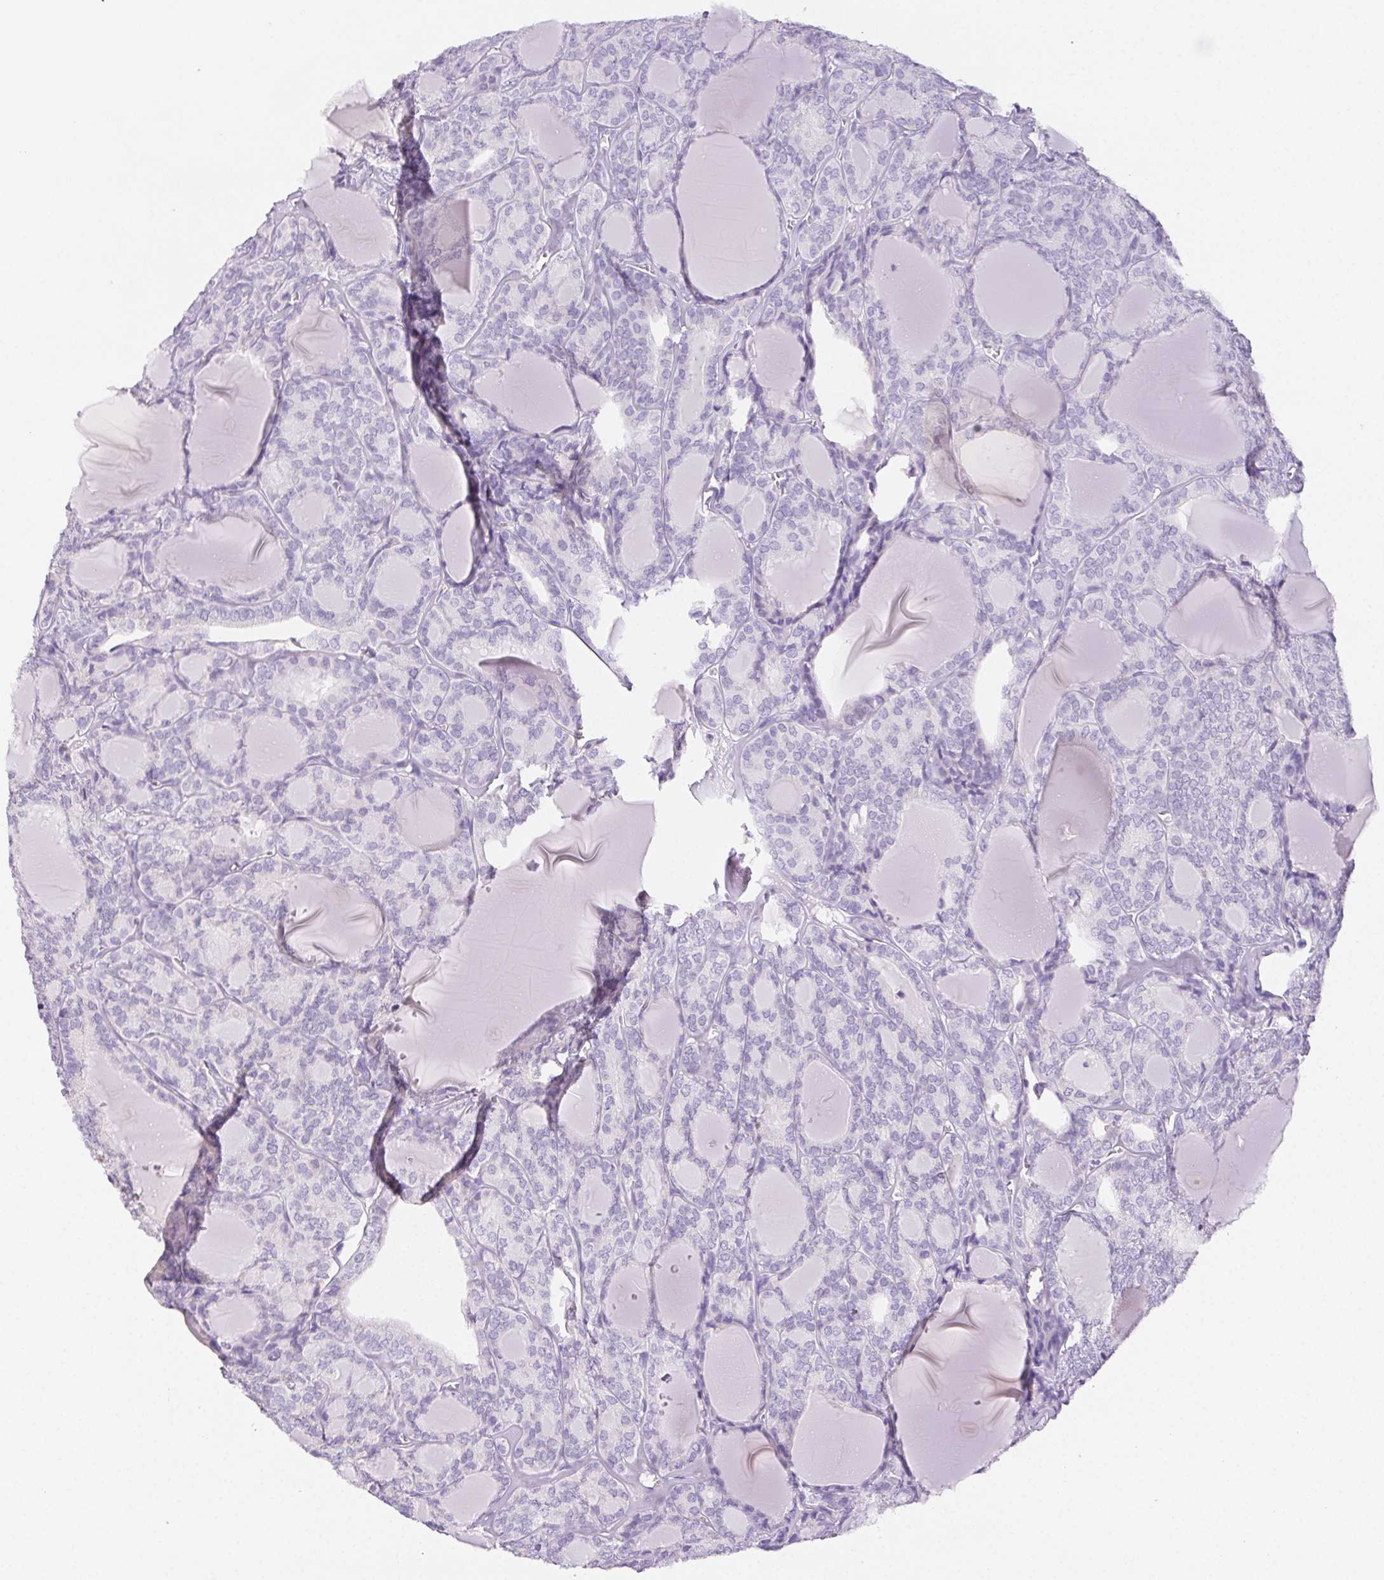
{"staining": {"intensity": "negative", "quantity": "none", "location": "none"}, "tissue": "thyroid cancer", "cell_type": "Tumor cells", "image_type": "cancer", "snomed": [{"axis": "morphology", "description": "Follicular adenoma carcinoma, NOS"}, {"axis": "topography", "description": "Thyroid gland"}], "caption": "Immunohistochemistry (IHC) photomicrograph of neoplastic tissue: human thyroid cancer stained with DAB (3,3'-diaminobenzidine) shows no significant protein expression in tumor cells.", "gene": "ST8SIA3", "patient": {"sex": "male", "age": 74}}